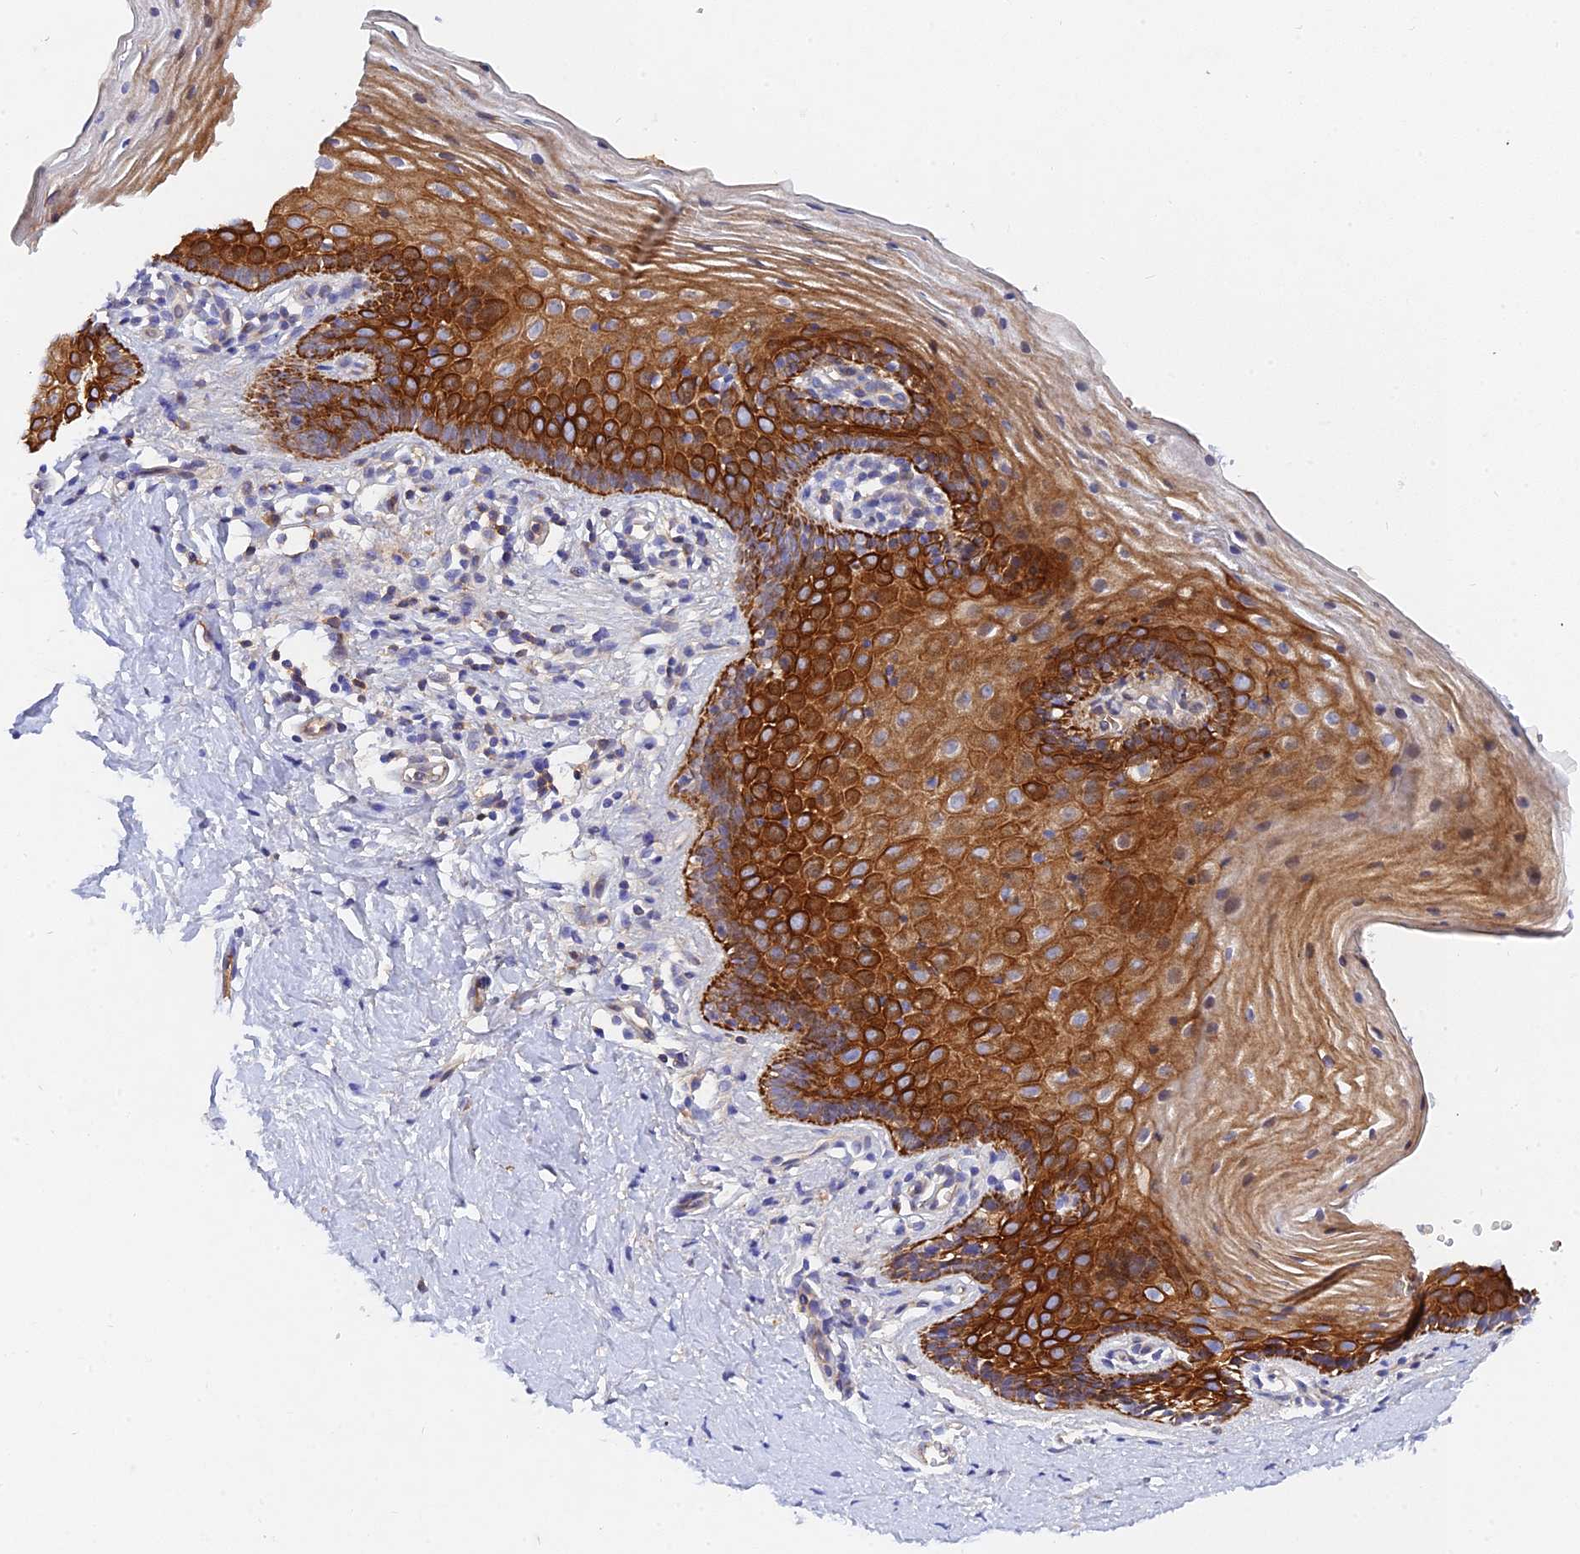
{"staining": {"intensity": "strong", "quantity": "25%-75%", "location": "cytoplasmic/membranous"}, "tissue": "vagina", "cell_type": "Squamous epithelial cells", "image_type": "normal", "snomed": [{"axis": "morphology", "description": "Normal tissue, NOS"}, {"axis": "topography", "description": "Vagina"}], "caption": "Squamous epithelial cells display strong cytoplasmic/membranous positivity in approximately 25%-75% of cells in benign vagina. (DAB (3,3'-diaminobenzidine) = brown stain, brightfield microscopy at high magnification).", "gene": "MROH1", "patient": {"sex": "female", "age": 32}}